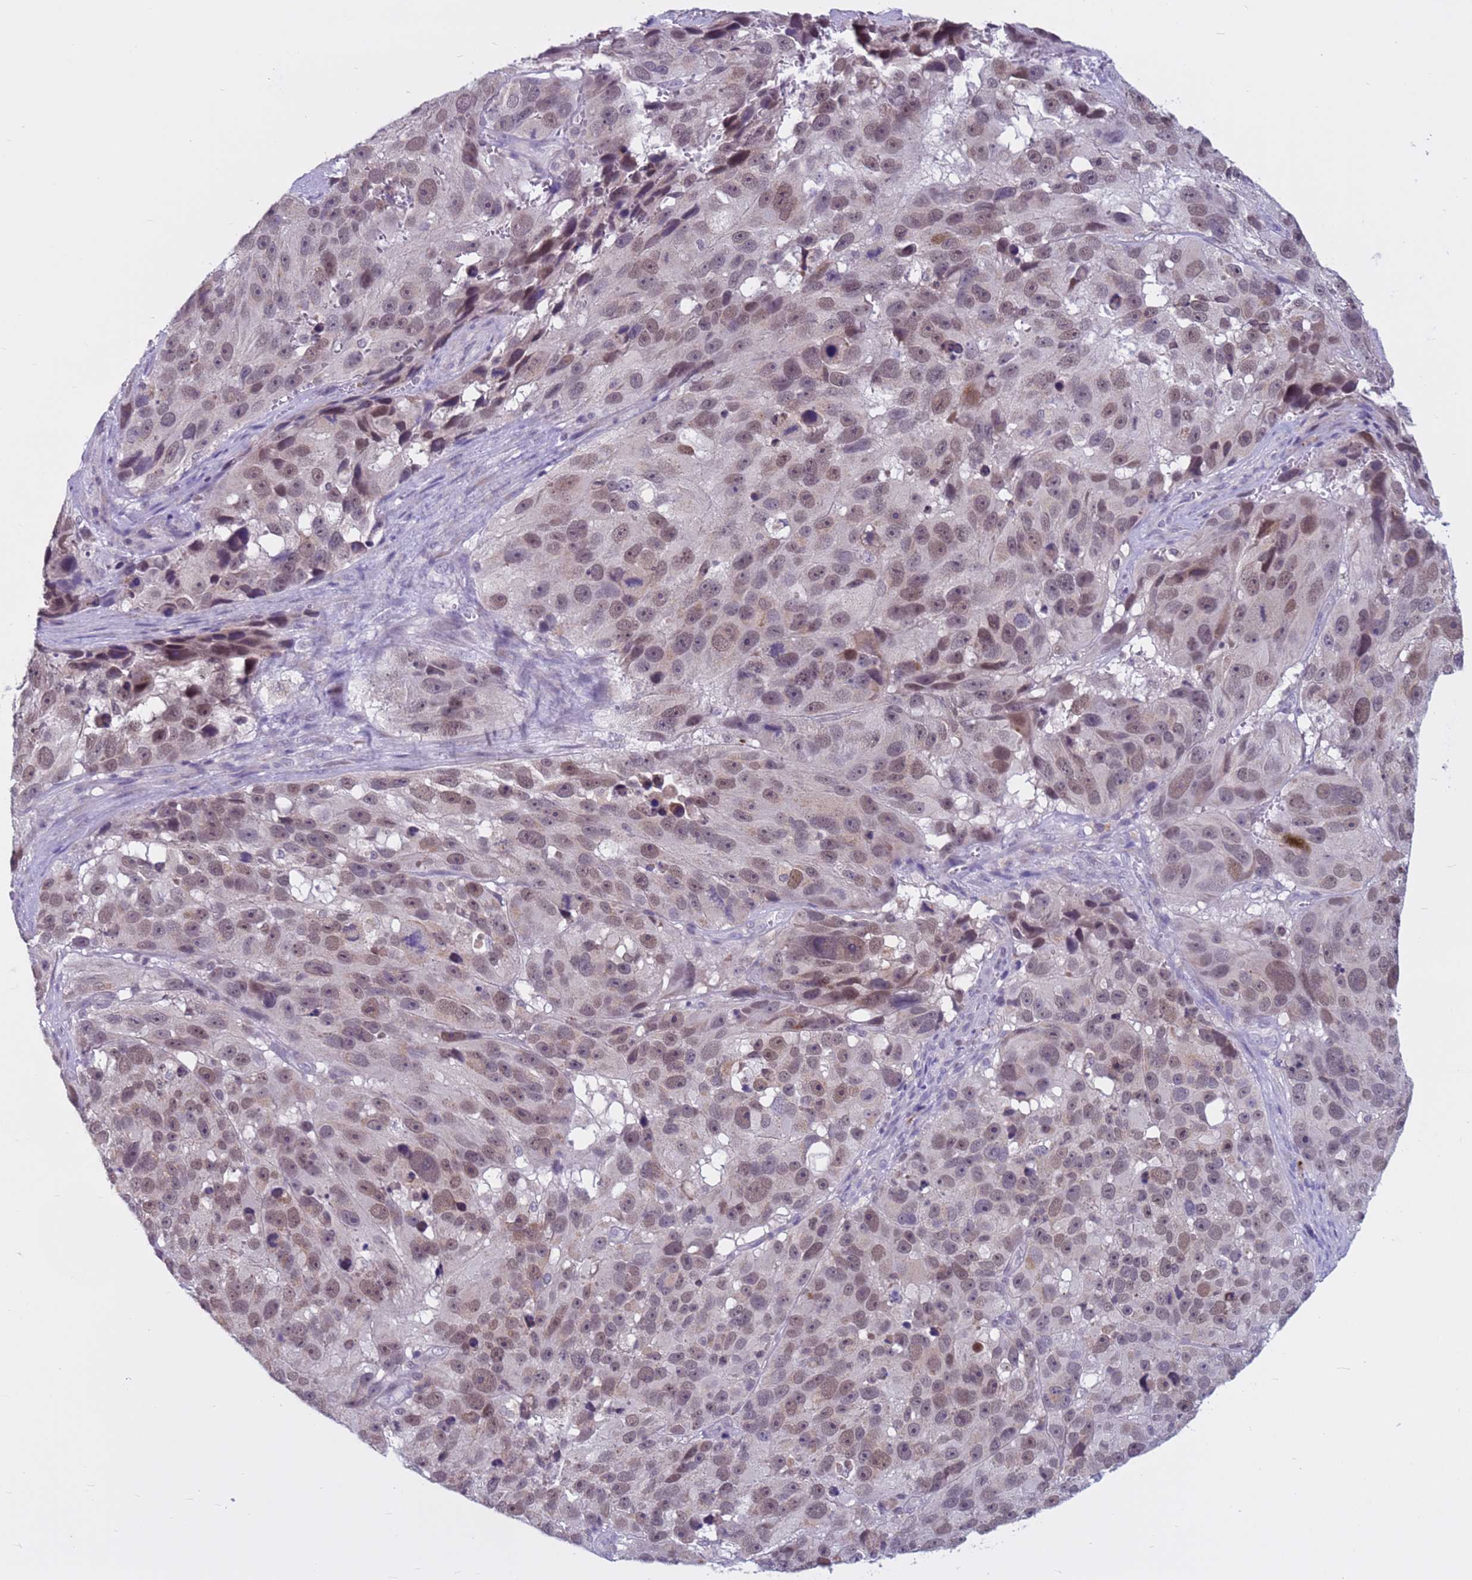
{"staining": {"intensity": "weak", "quantity": ">75%", "location": "nuclear"}, "tissue": "melanoma", "cell_type": "Tumor cells", "image_type": "cancer", "snomed": [{"axis": "morphology", "description": "Malignant melanoma, NOS"}, {"axis": "topography", "description": "Skin"}], "caption": "Weak nuclear protein positivity is appreciated in about >75% of tumor cells in melanoma.", "gene": "CDK2AP2", "patient": {"sex": "male", "age": 84}}